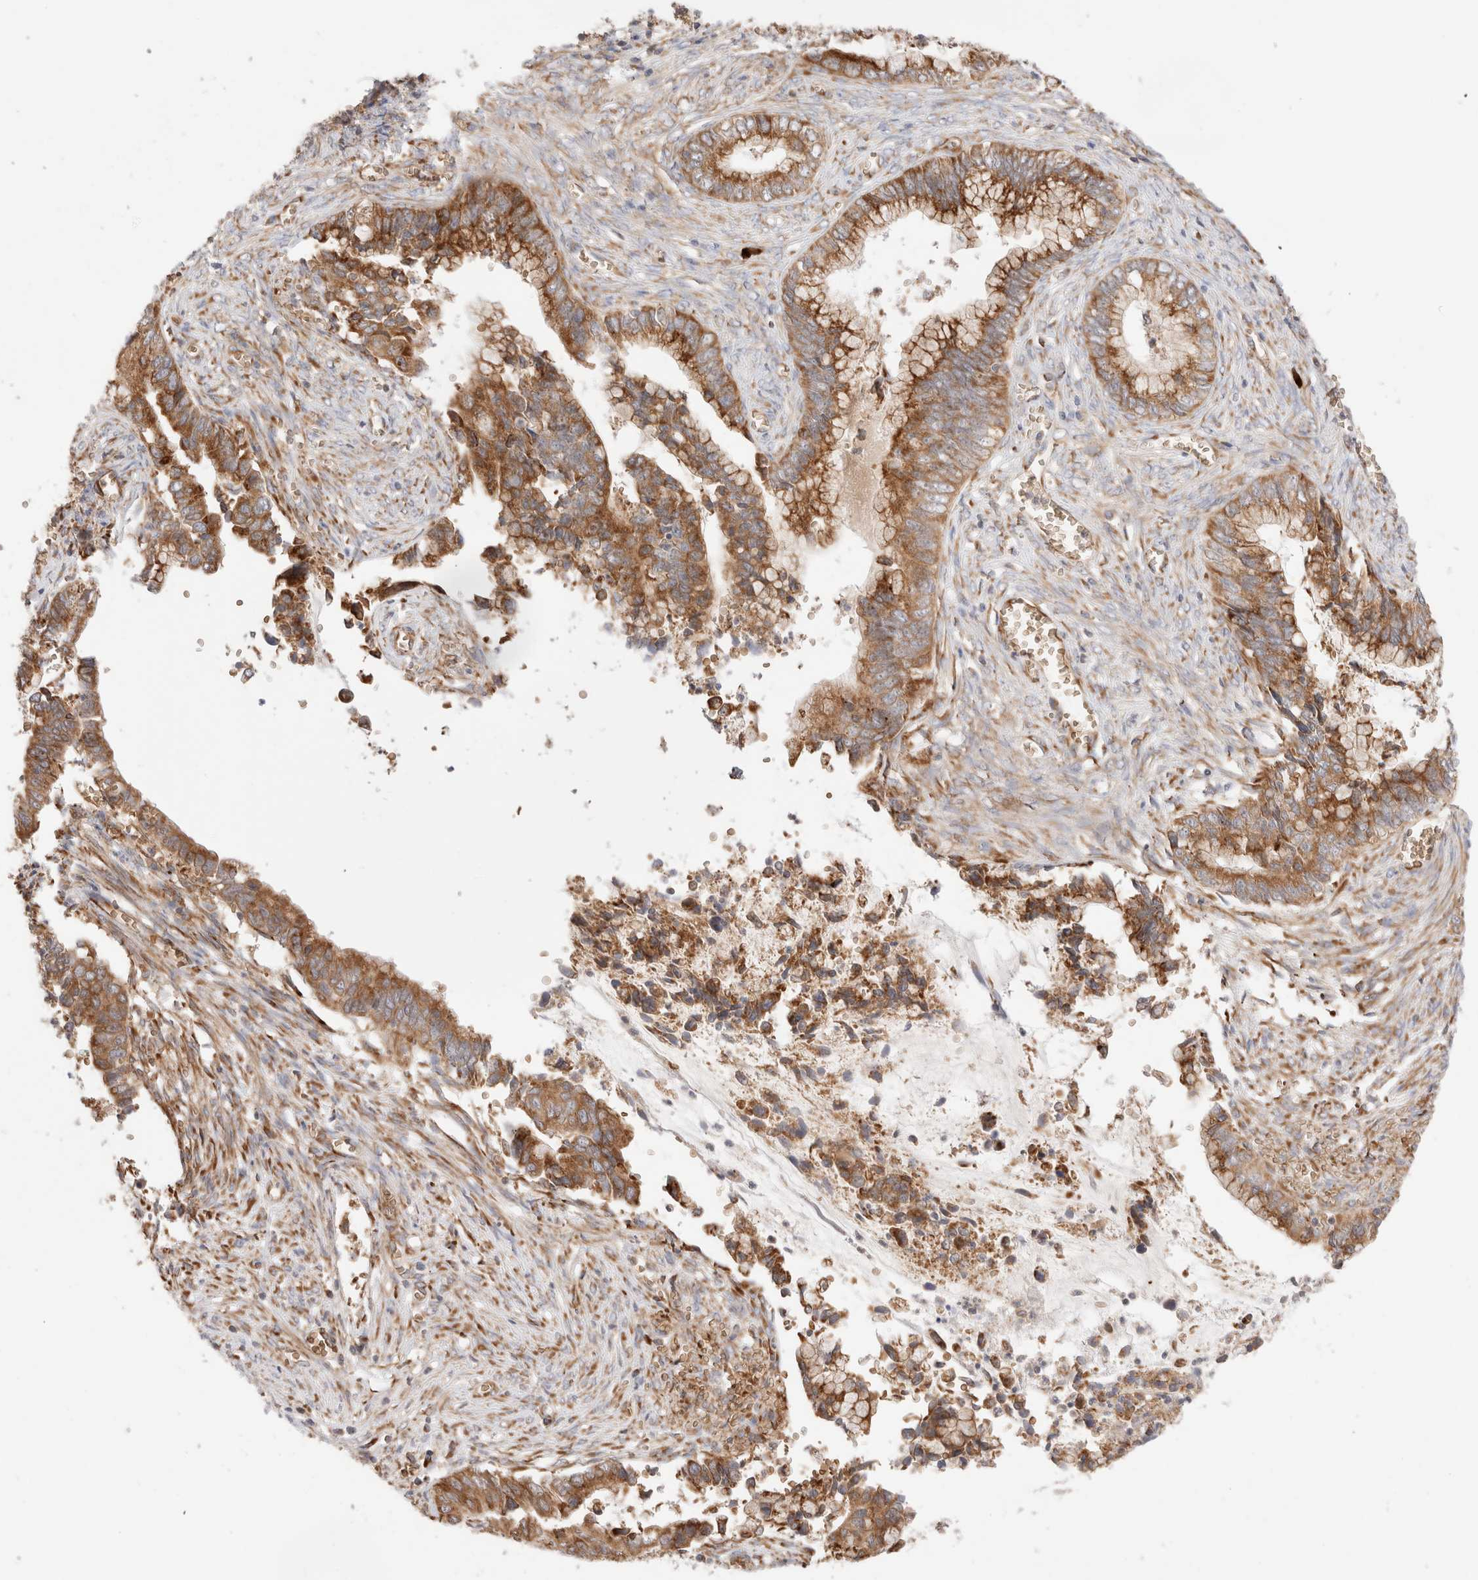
{"staining": {"intensity": "moderate", "quantity": ">75%", "location": "cytoplasmic/membranous"}, "tissue": "cervical cancer", "cell_type": "Tumor cells", "image_type": "cancer", "snomed": [{"axis": "morphology", "description": "Adenocarcinoma, NOS"}, {"axis": "topography", "description": "Cervix"}], "caption": "DAB (3,3'-diaminobenzidine) immunohistochemical staining of human cervical cancer (adenocarcinoma) displays moderate cytoplasmic/membranous protein positivity in approximately >75% of tumor cells.", "gene": "UTS2B", "patient": {"sex": "female", "age": 44}}